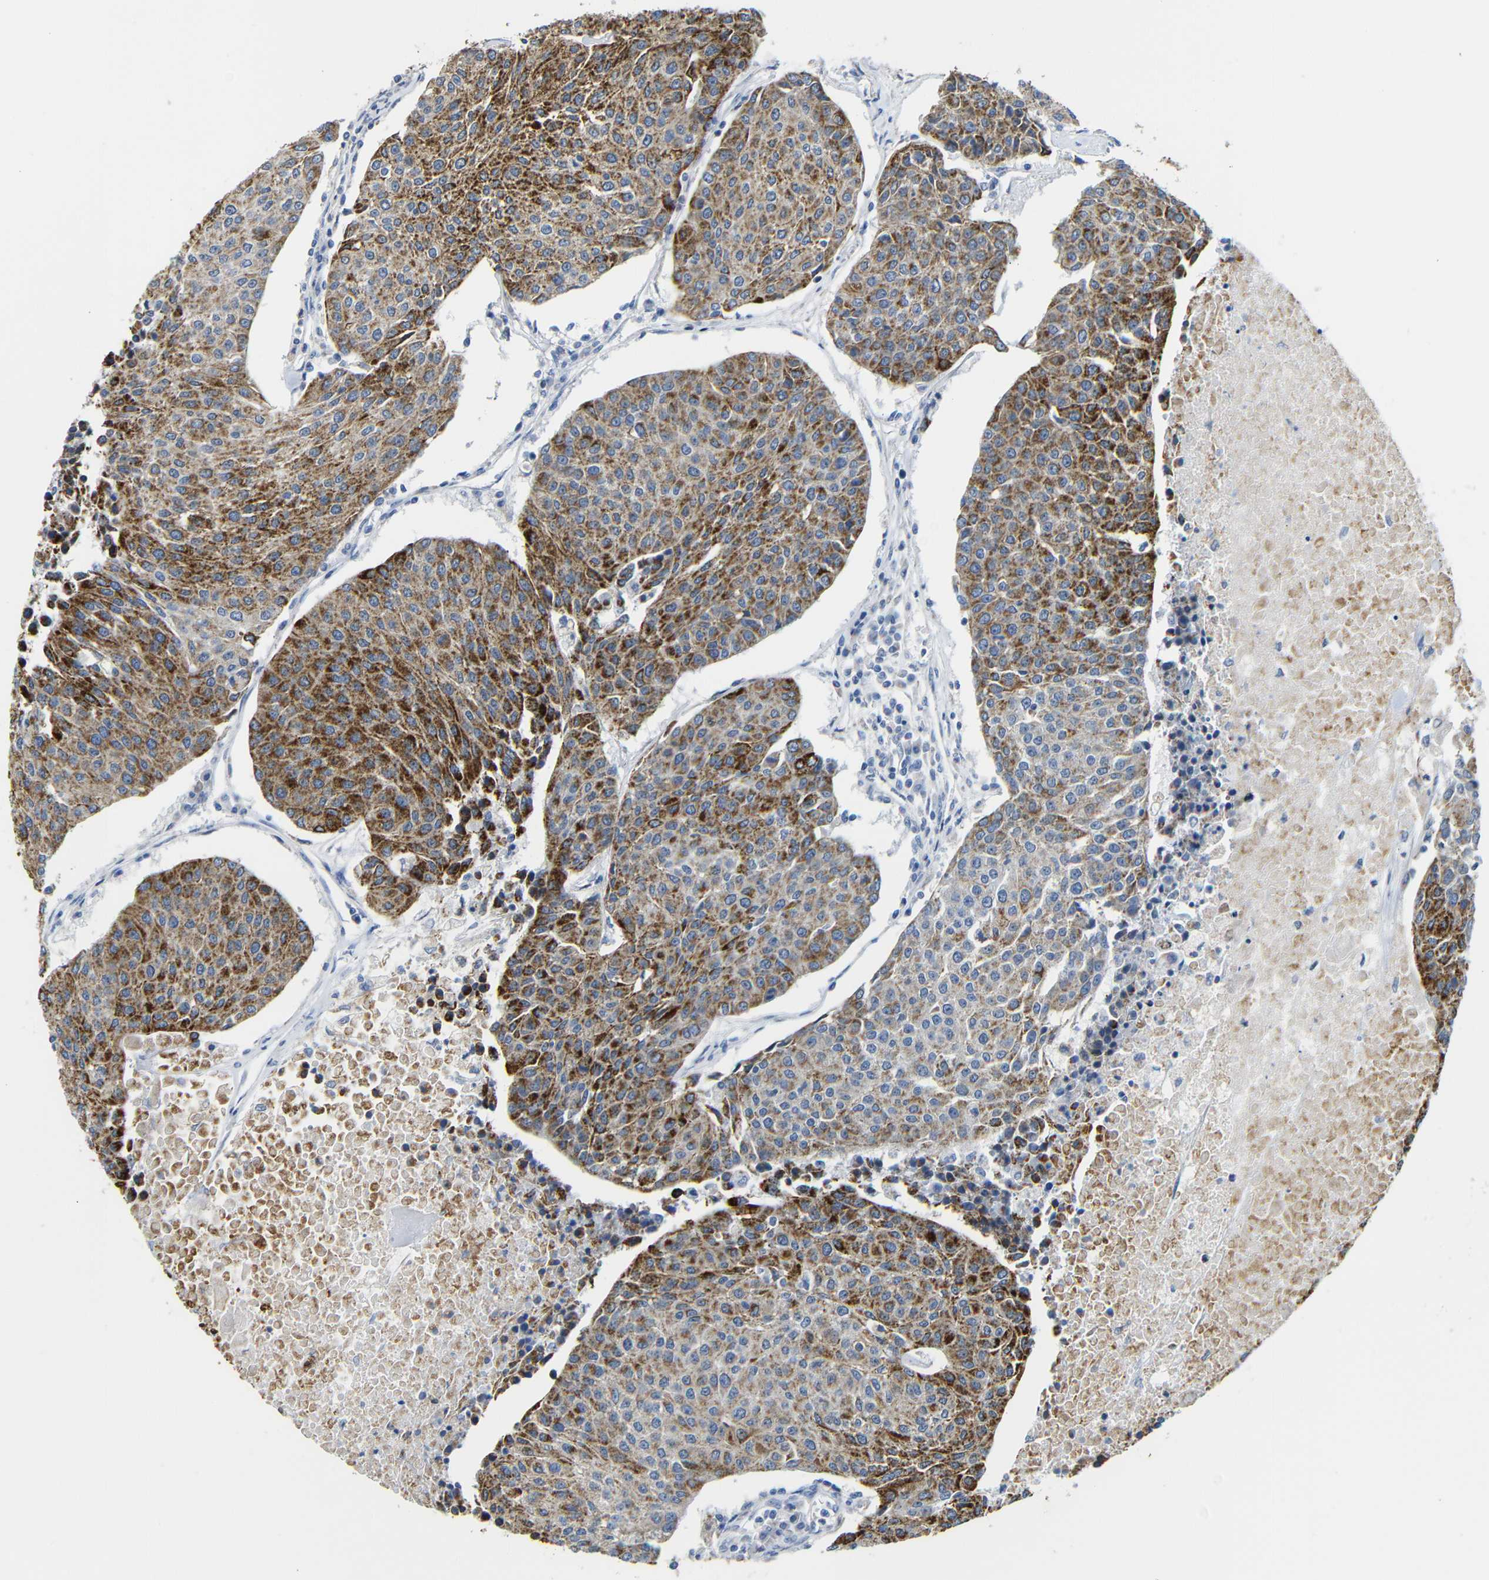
{"staining": {"intensity": "strong", "quantity": "25%-75%", "location": "cytoplasmic/membranous"}, "tissue": "urothelial cancer", "cell_type": "Tumor cells", "image_type": "cancer", "snomed": [{"axis": "morphology", "description": "Urothelial carcinoma, High grade"}, {"axis": "topography", "description": "Urinary bladder"}], "caption": "Urothelial cancer stained with a brown dye reveals strong cytoplasmic/membranous positive expression in about 25%-75% of tumor cells.", "gene": "MAOA", "patient": {"sex": "female", "age": 85}}